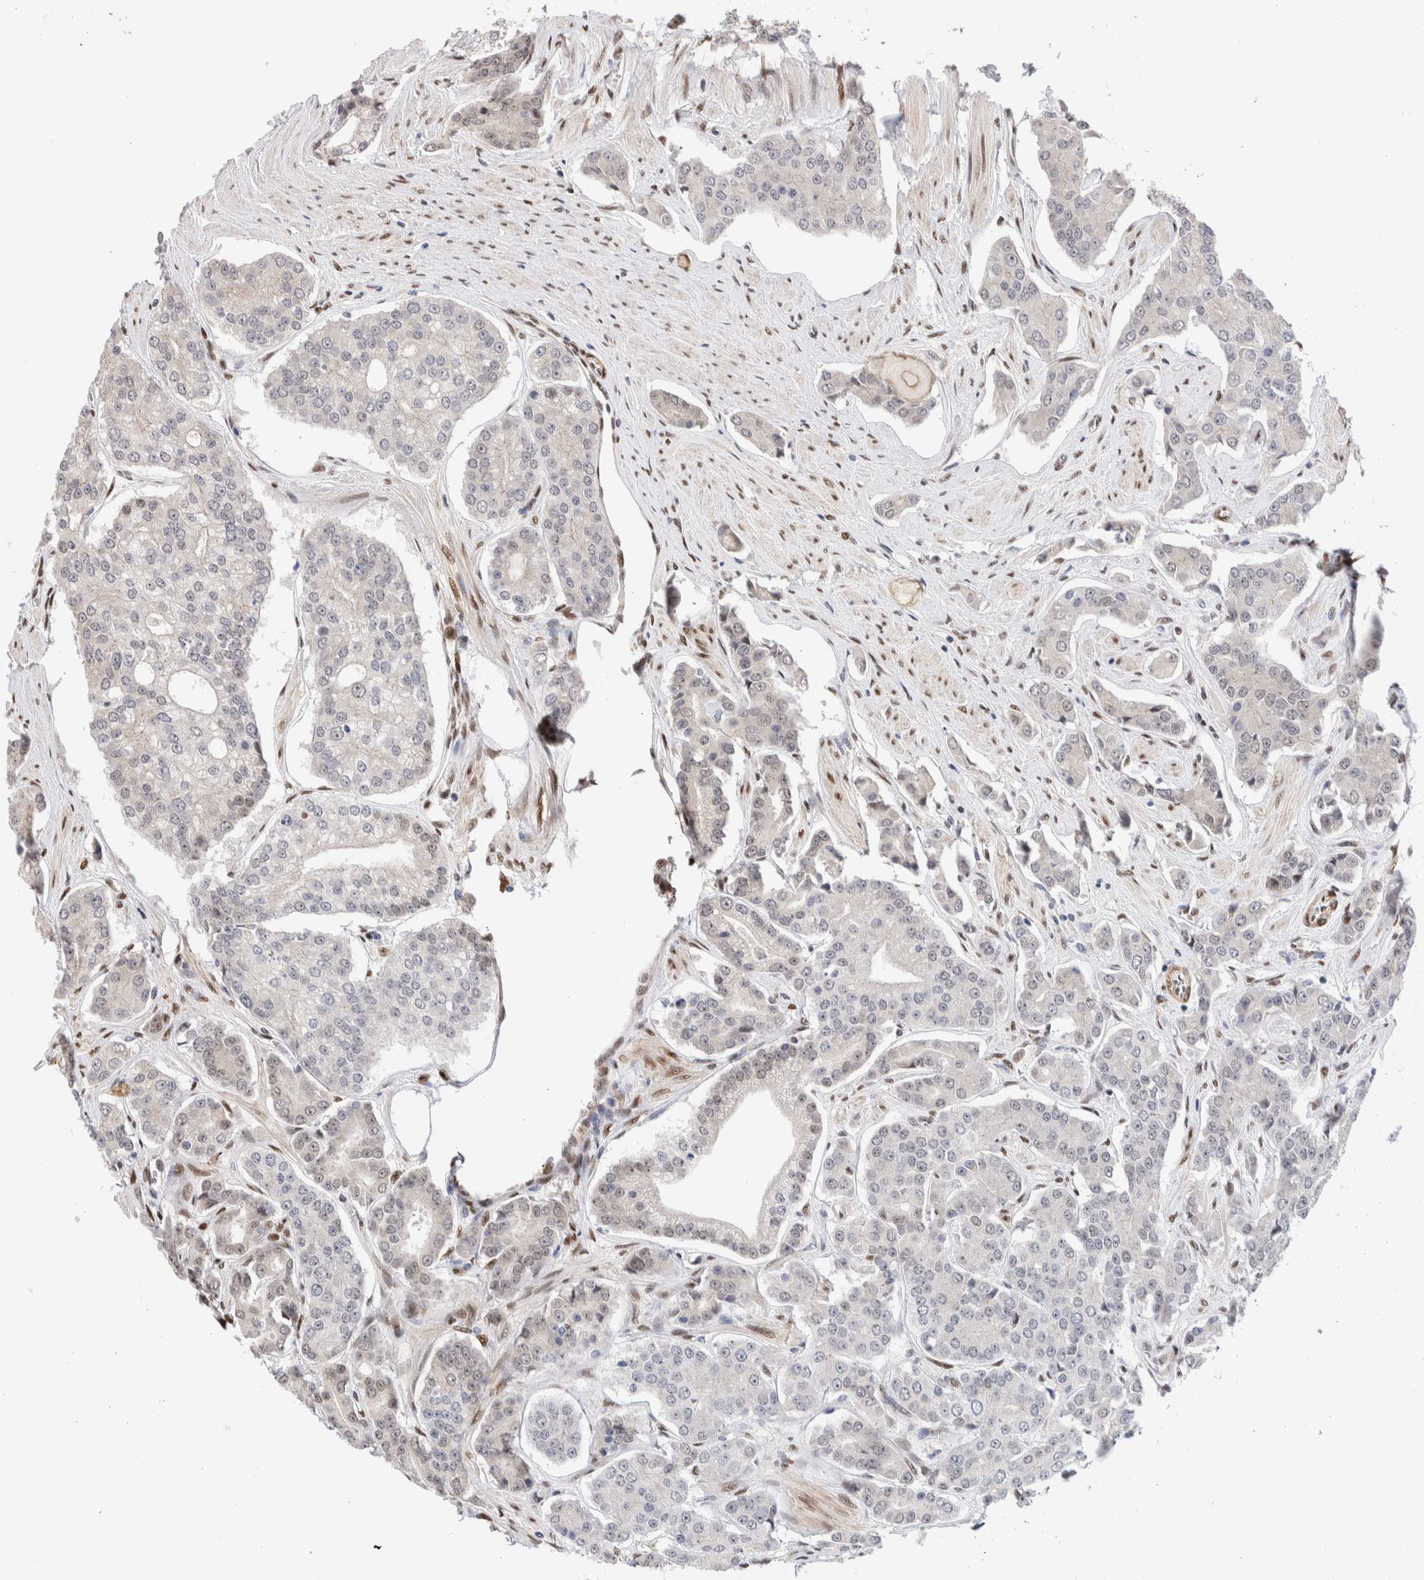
{"staining": {"intensity": "negative", "quantity": "none", "location": "none"}, "tissue": "prostate cancer", "cell_type": "Tumor cells", "image_type": "cancer", "snomed": [{"axis": "morphology", "description": "Adenocarcinoma, High grade"}, {"axis": "topography", "description": "Prostate"}], "caption": "Immunohistochemistry (IHC) of prostate high-grade adenocarcinoma exhibits no staining in tumor cells.", "gene": "NSMAF", "patient": {"sex": "male", "age": 71}}